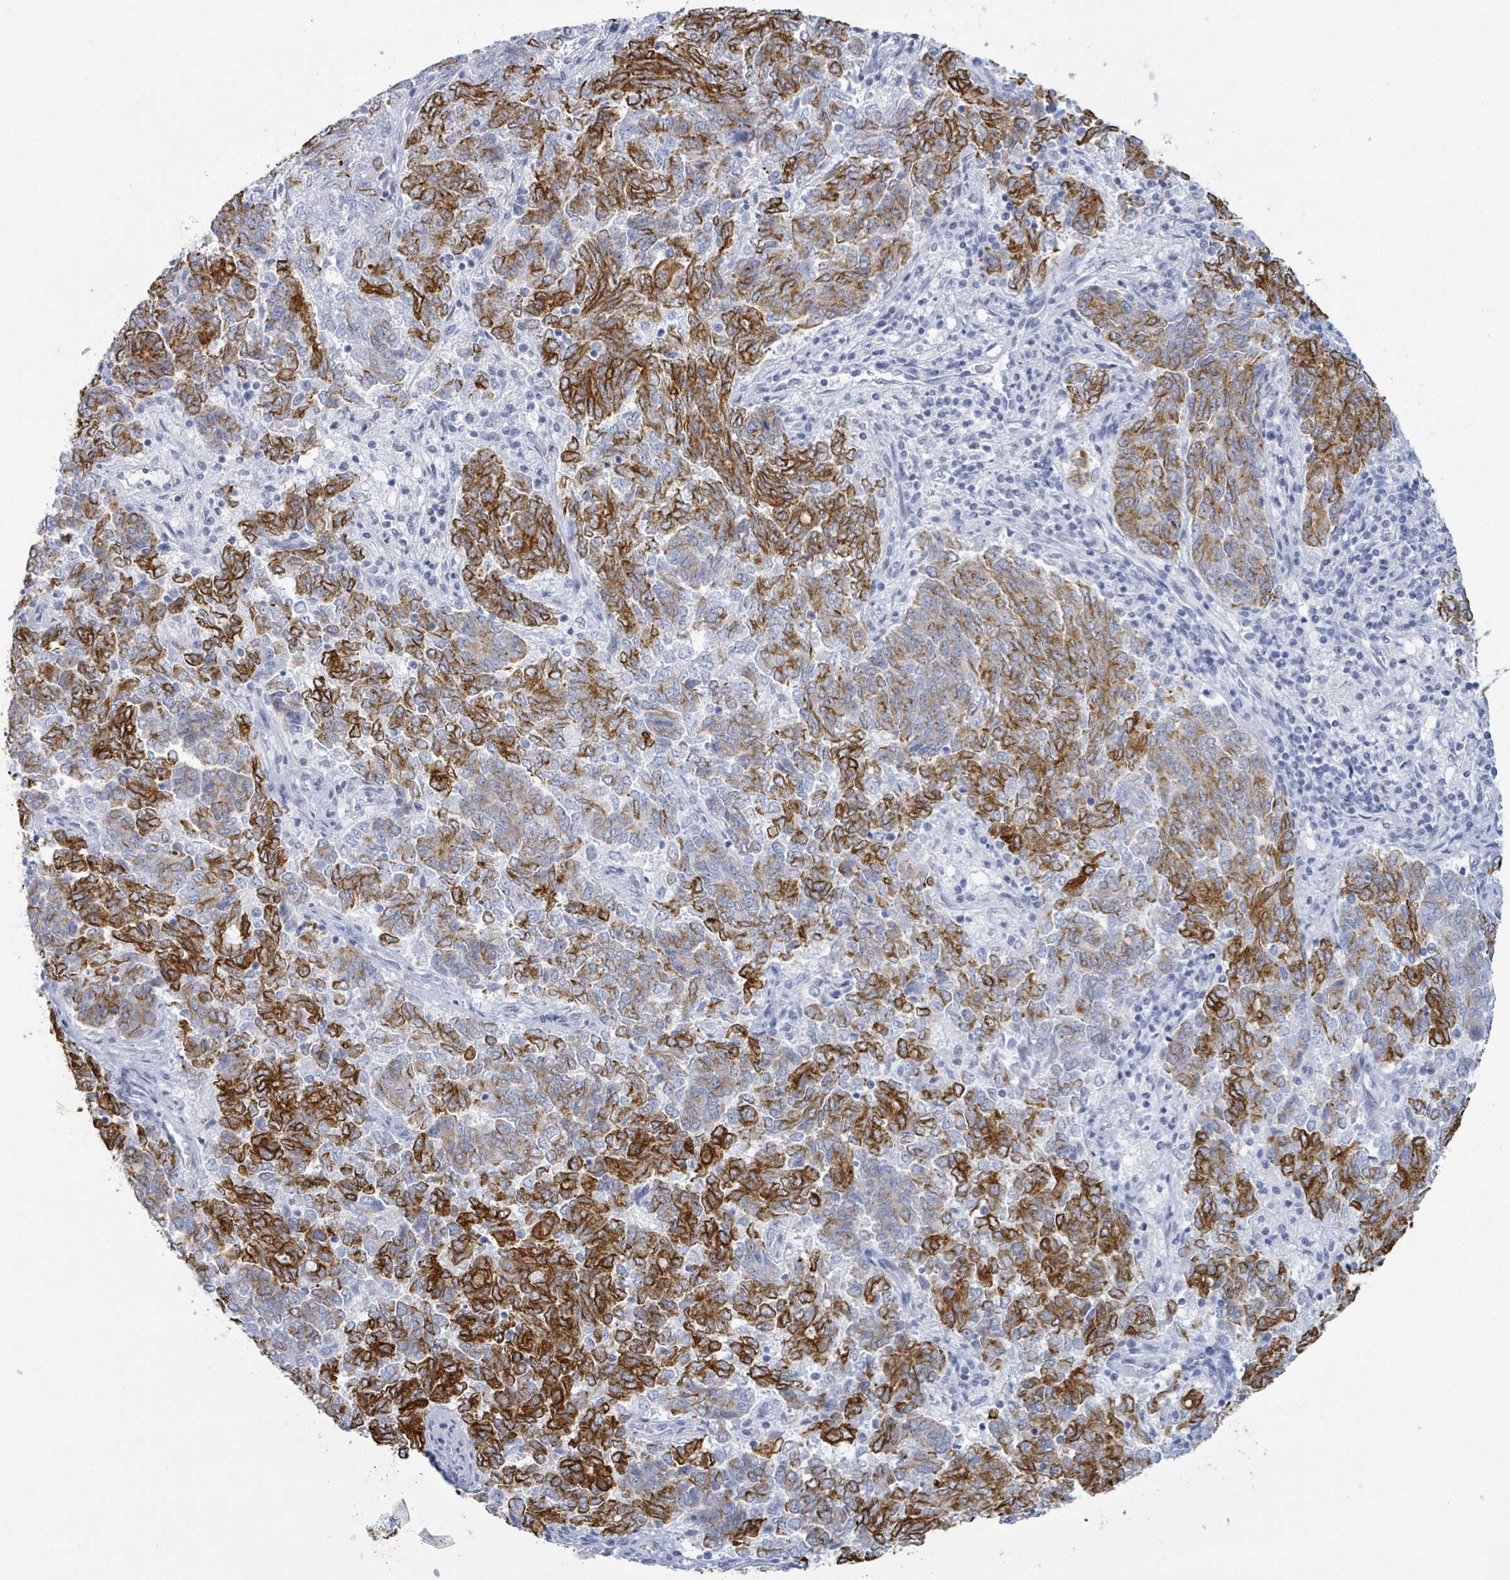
{"staining": {"intensity": "strong", "quantity": "25%-75%", "location": "cytoplasmic/membranous"}, "tissue": "endometrial cancer", "cell_type": "Tumor cells", "image_type": "cancer", "snomed": [{"axis": "morphology", "description": "Adenocarcinoma, NOS"}, {"axis": "topography", "description": "Endometrium"}], "caption": "A high-resolution histopathology image shows immunohistochemistry staining of endometrial cancer (adenocarcinoma), which exhibits strong cytoplasmic/membranous staining in about 25%-75% of tumor cells. The protein of interest is shown in brown color, while the nuclei are stained blue.", "gene": "KRT8", "patient": {"sex": "female", "age": 80}}